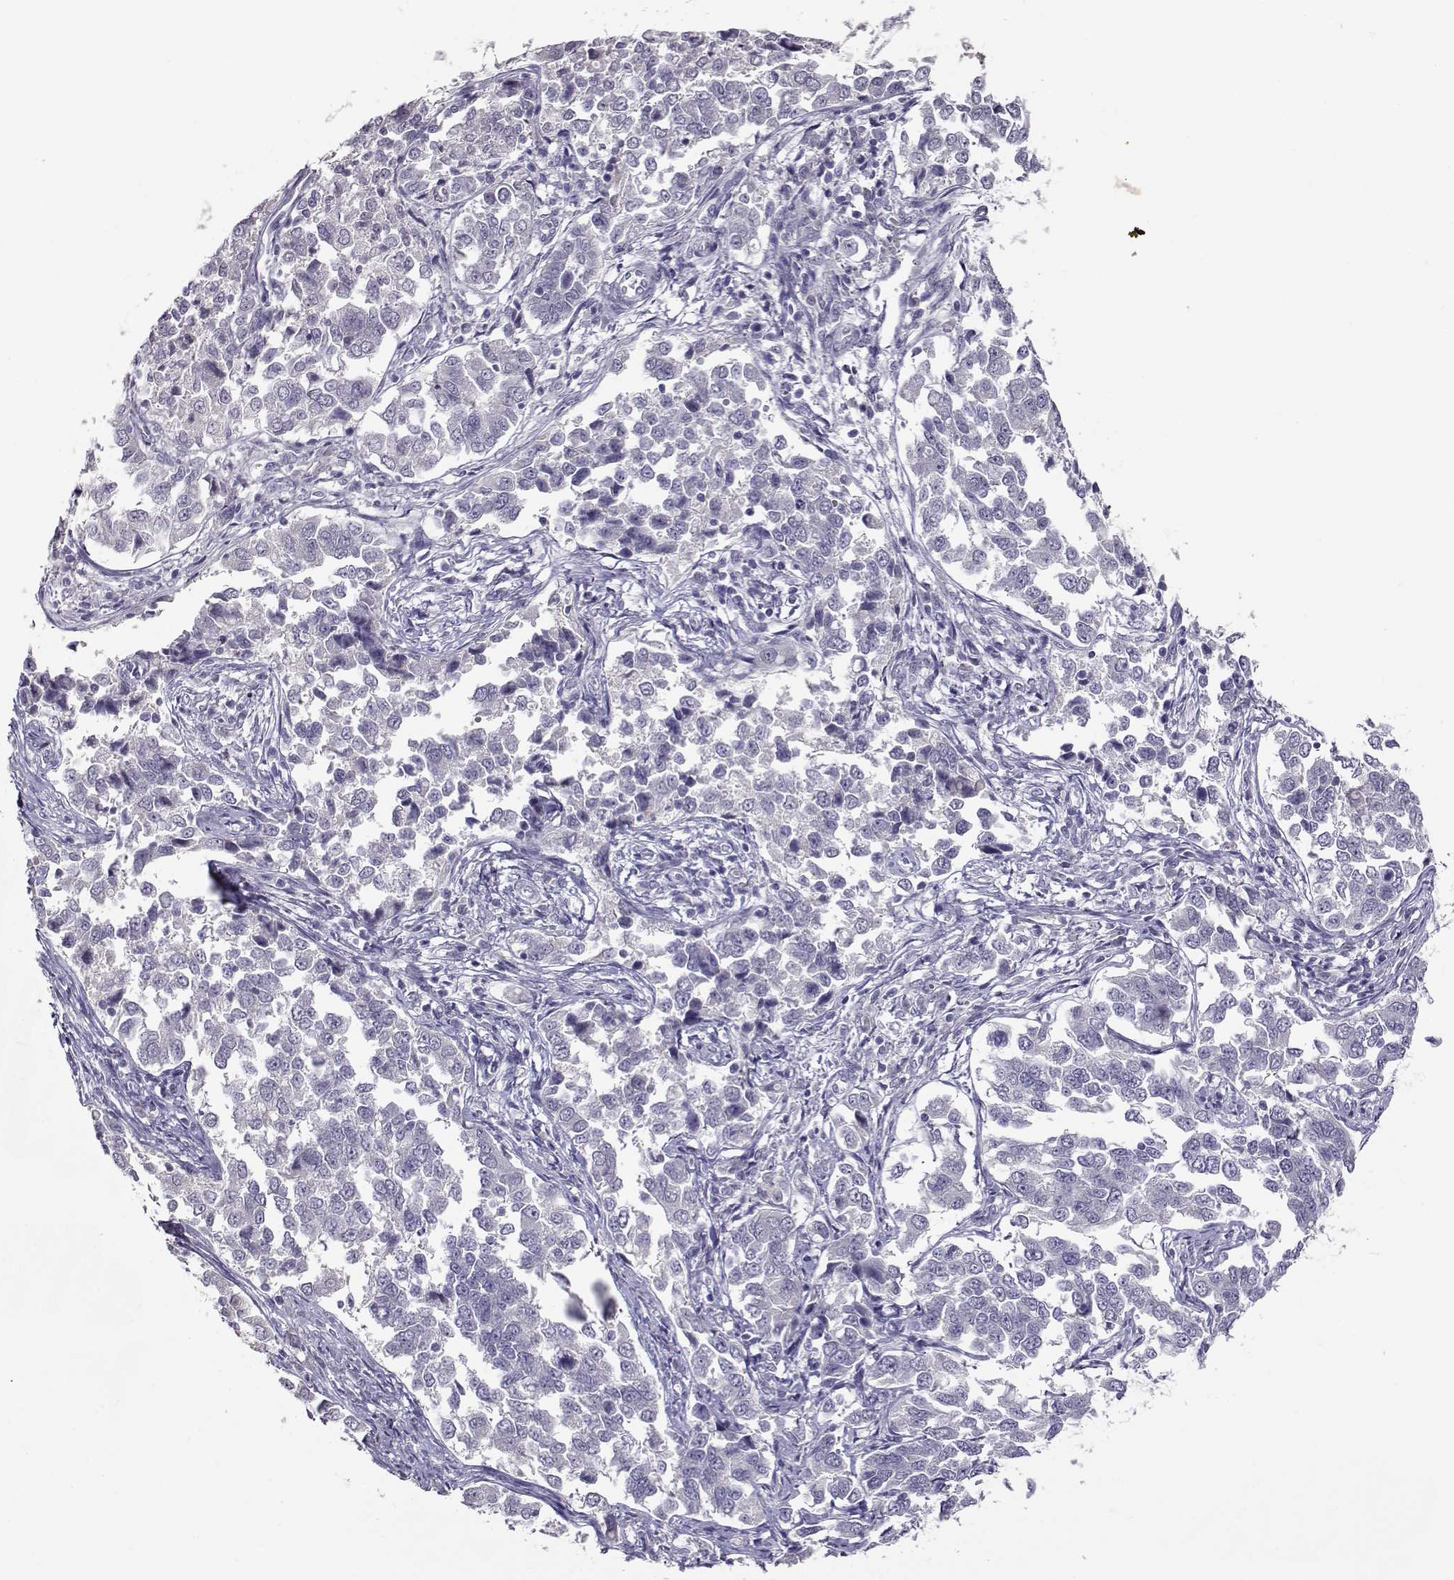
{"staining": {"intensity": "negative", "quantity": "none", "location": "none"}, "tissue": "endometrial cancer", "cell_type": "Tumor cells", "image_type": "cancer", "snomed": [{"axis": "morphology", "description": "Adenocarcinoma, NOS"}, {"axis": "topography", "description": "Endometrium"}], "caption": "Adenocarcinoma (endometrial) was stained to show a protein in brown. There is no significant positivity in tumor cells.", "gene": "RHOXF2", "patient": {"sex": "female", "age": 43}}